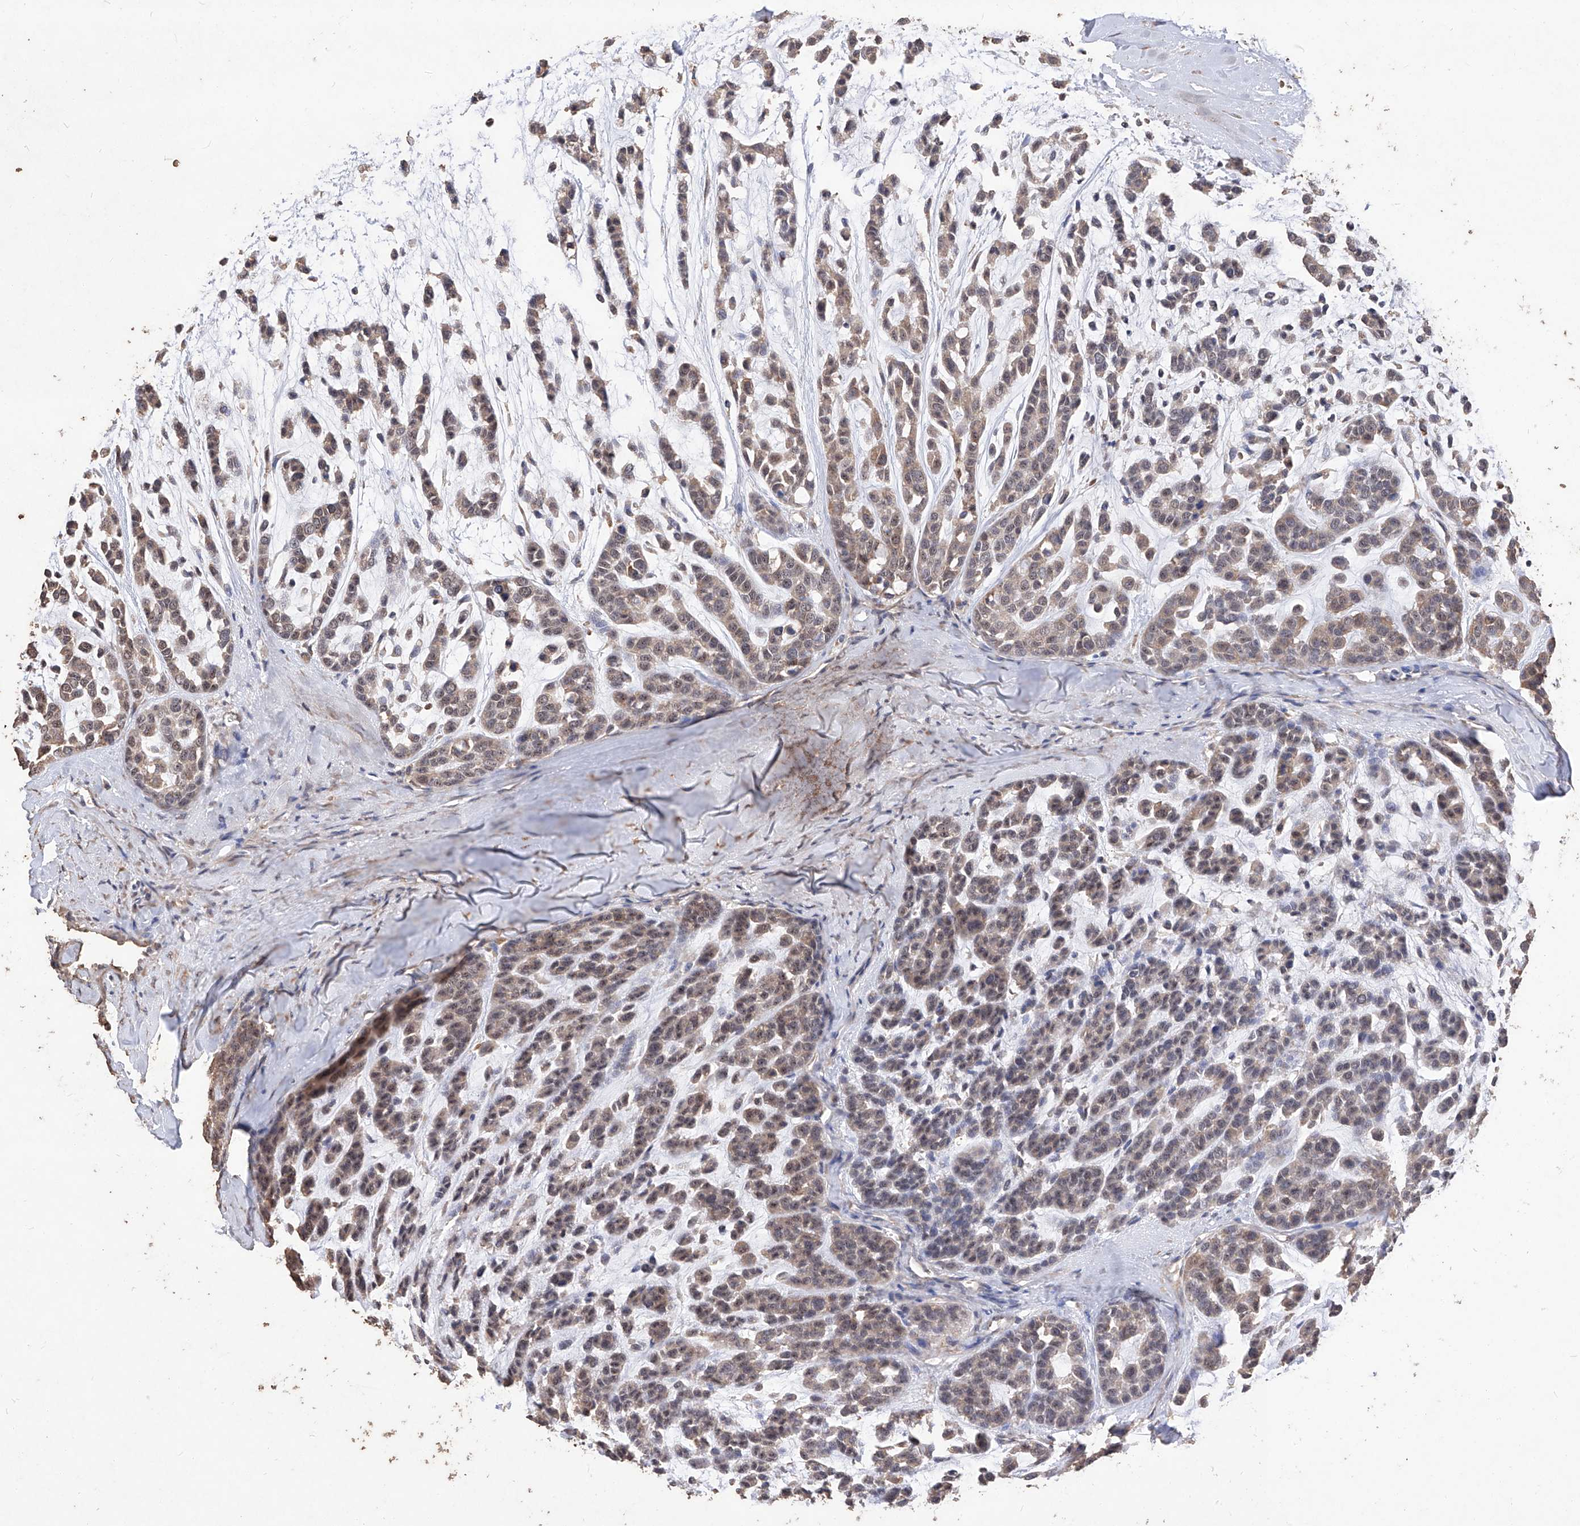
{"staining": {"intensity": "weak", "quantity": ">75%", "location": "cytoplasmic/membranous"}, "tissue": "head and neck cancer", "cell_type": "Tumor cells", "image_type": "cancer", "snomed": [{"axis": "morphology", "description": "Adenocarcinoma, NOS"}, {"axis": "morphology", "description": "Adenoma, NOS"}, {"axis": "topography", "description": "Head-Neck"}], "caption": "Human adenocarcinoma (head and neck) stained with a protein marker displays weak staining in tumor cells.", "gene": "EML1", "patient": {"sex": "female", "age": 55}}